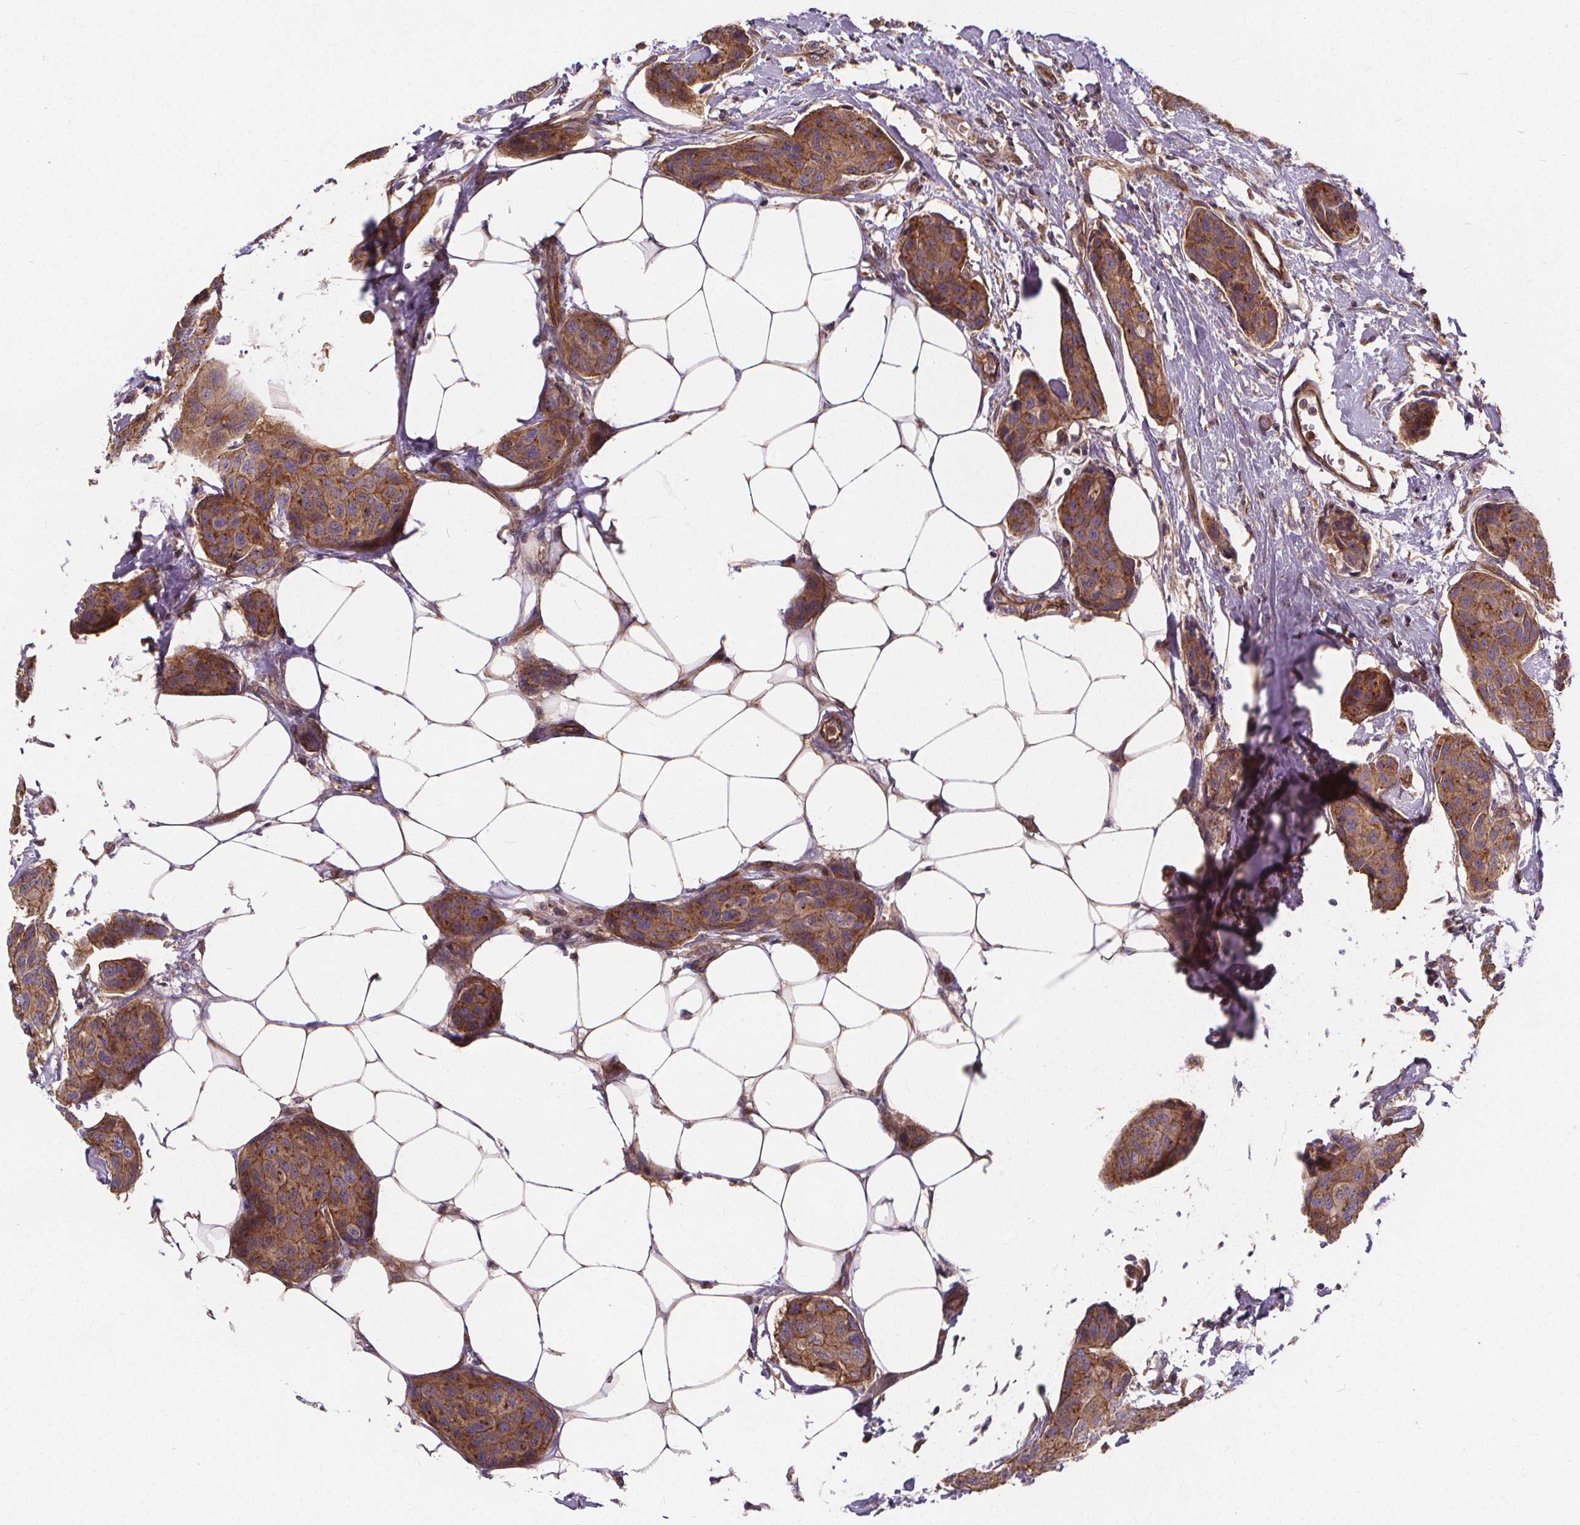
{"staining": {"intensity": "moderate", "quantity": ">75%", "location": "cytoplasmic/membranous"}, "tissue": "breast cancer", "cell_type": "Tumor cells", "image_type": "cancer", "snomed": [{"axis": "morphology", "description": "Duct carcinoma"}, {"axis": "topography", "description": "Breast"}], "caption": "Human infiltrating ductal carcinoma (breast) stained for a protein (brown) demonstrates moderate cytoplasmic/membranous positive expression in approximately >75% of tumor cells.", "gene": "CLINT1", "patient": {"sex": "female", "age": 80}}